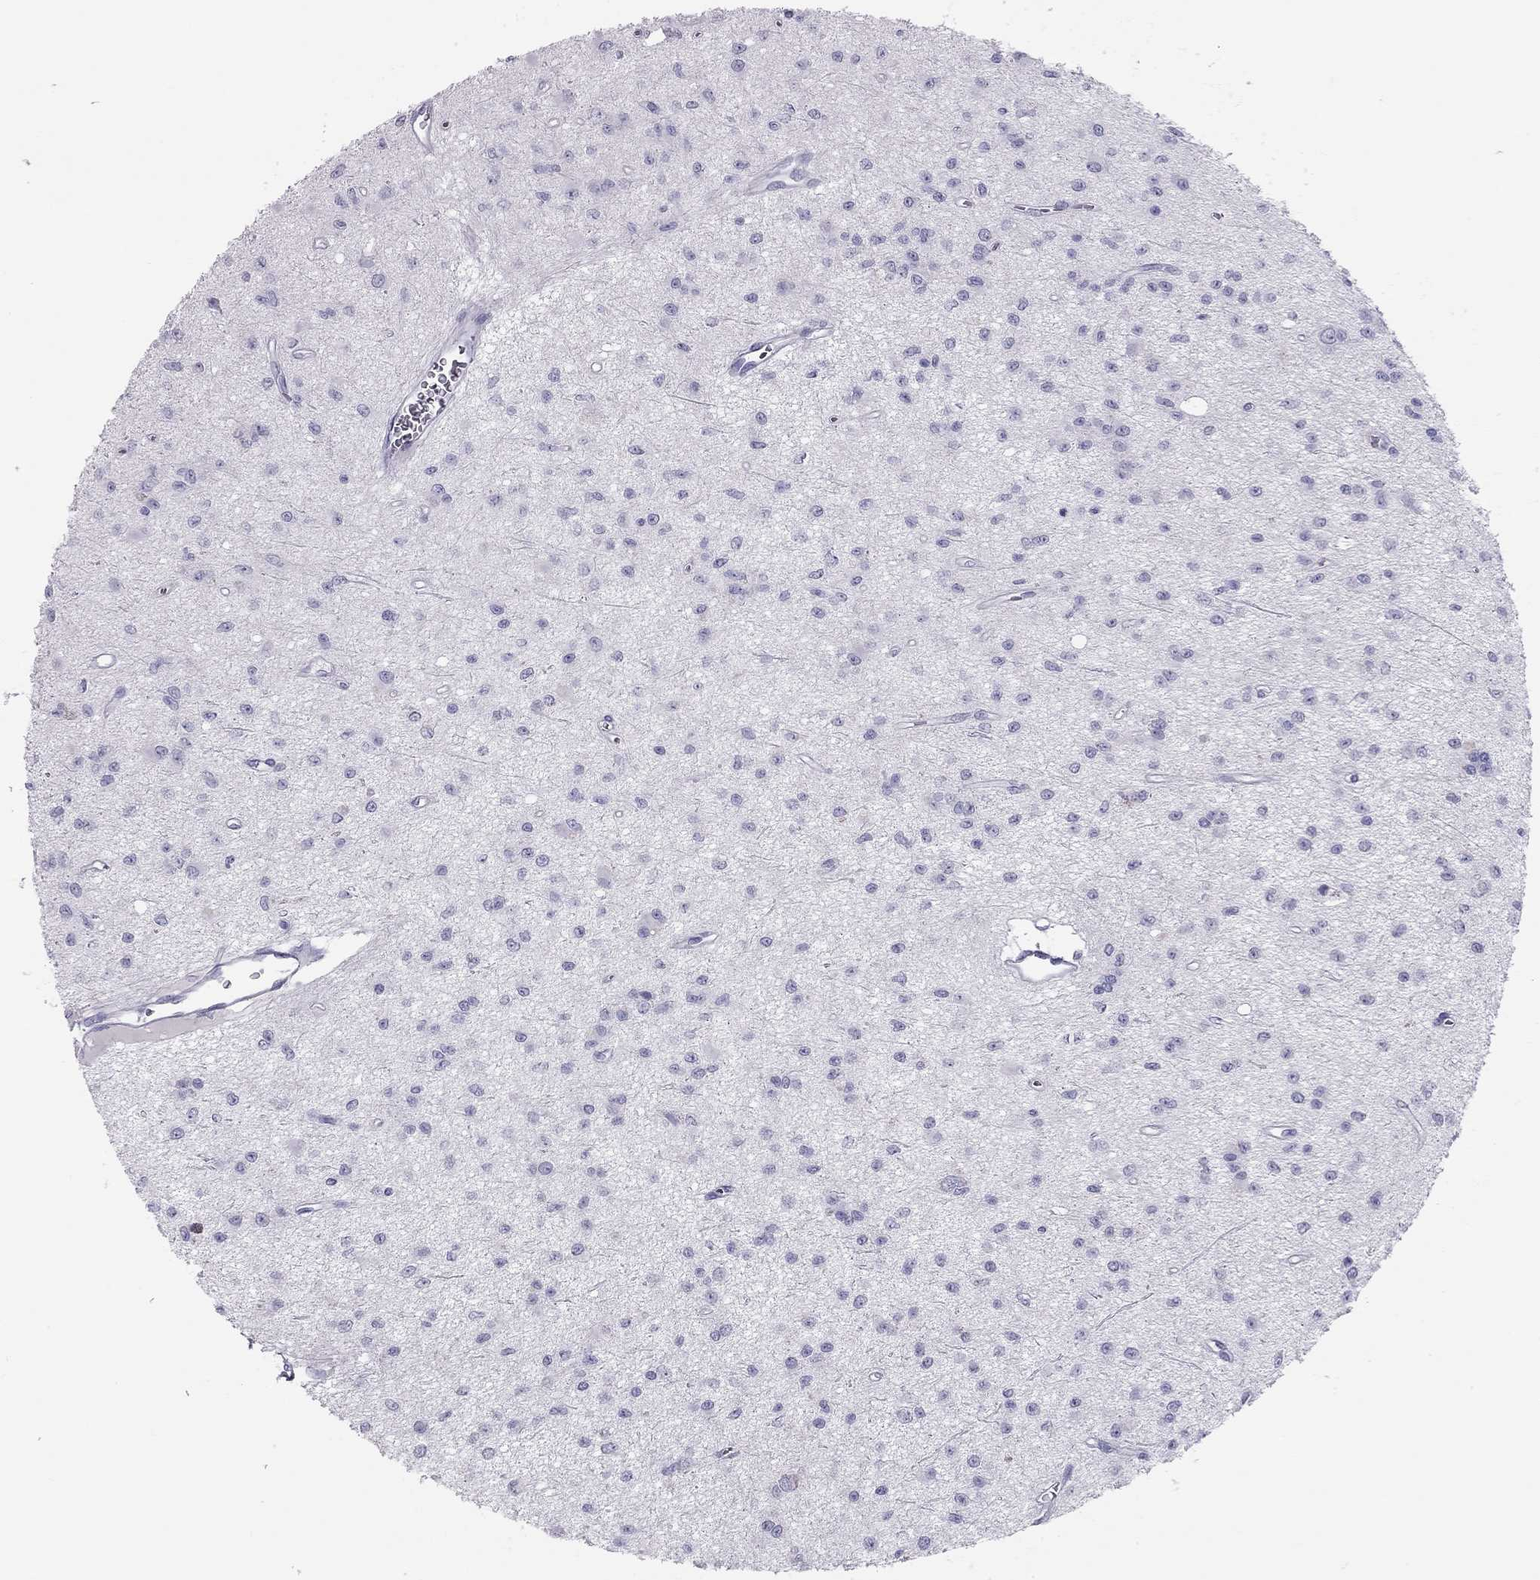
{"staining": {"intensity": "negative", "quantity": "none", "location": "none"}, "tissue": "glioma", "cell_type": "Tumor cells", "image_type": "cancer", "snomed": [{"axis": "morphology", "description": "Glioma, malignant, Low grade"}, {"axis": "topography", "description": "Brain"}], "caption": "Immunohistochemistry histopathology image of neoplastic tissue: low-grade glioma (malignant) stained with DAB (3,3'-diaminobenzidine) reveals no significant protein expression in tumor cells. (DAB (3,3'-diaminobenzidine) IHC, high magnification).", "gene": "KLRG1", "patient": {"sex": "female", "age": 45}}